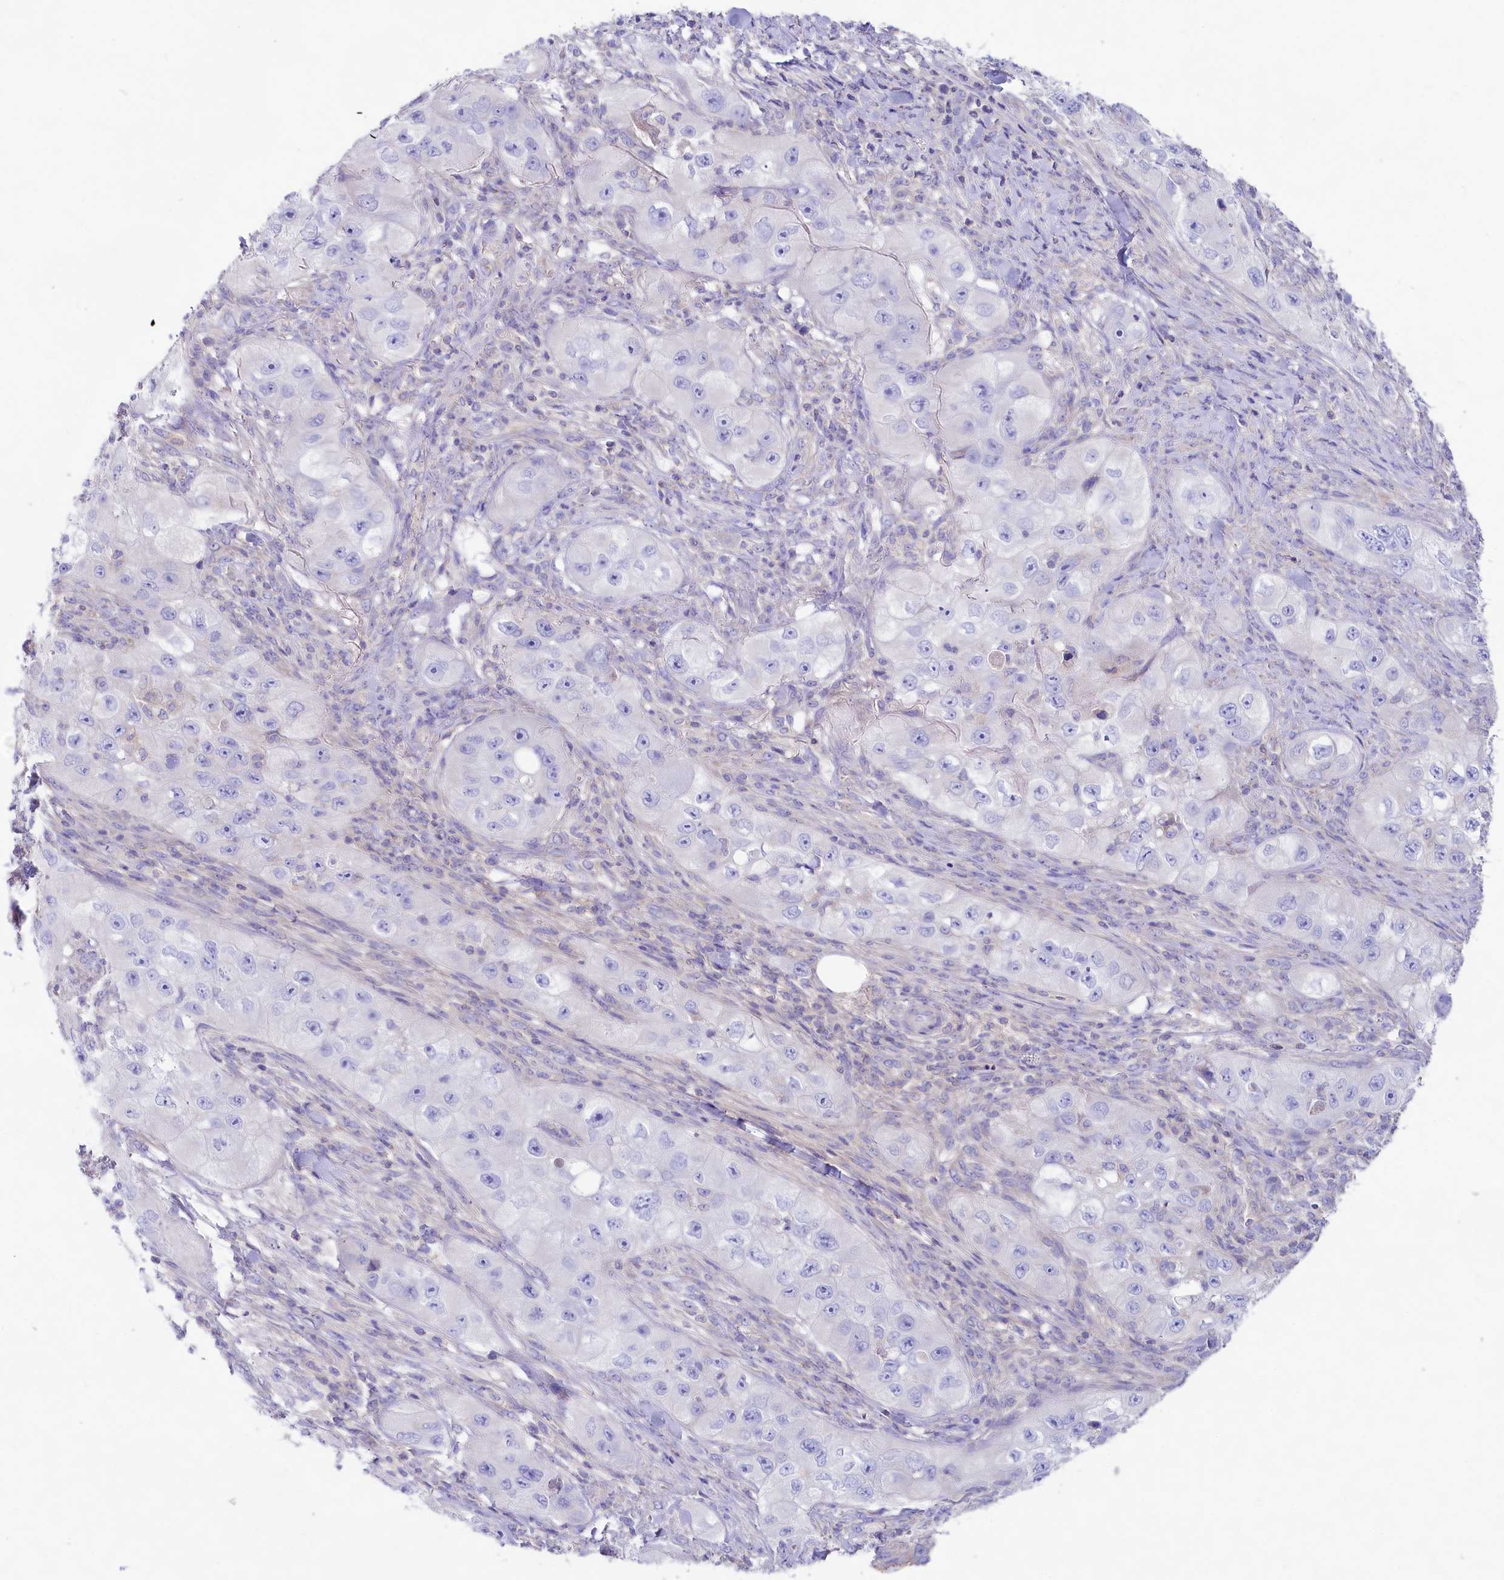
{"staining": {"intensity": "negative", "quantity": "none", "location": "none"}, "tissue": "skin cancer", "cell_type": "Tumor cells", "image_type": "cancer", "snomed": [{"axis": "morphology", "description": "Squamous cell carcinoma, NOS"}, {"axis": "topography", "description": "Skin"}, {"axis": "topography", "description": "Subcutis"}], "caption": "Human skin cancer stained for a protein using immunohistochemistry (IHC) reveals no positivity in tumor cells.", "gene": "VPS26B", "patient": {"sex": "male", "age": 73}}